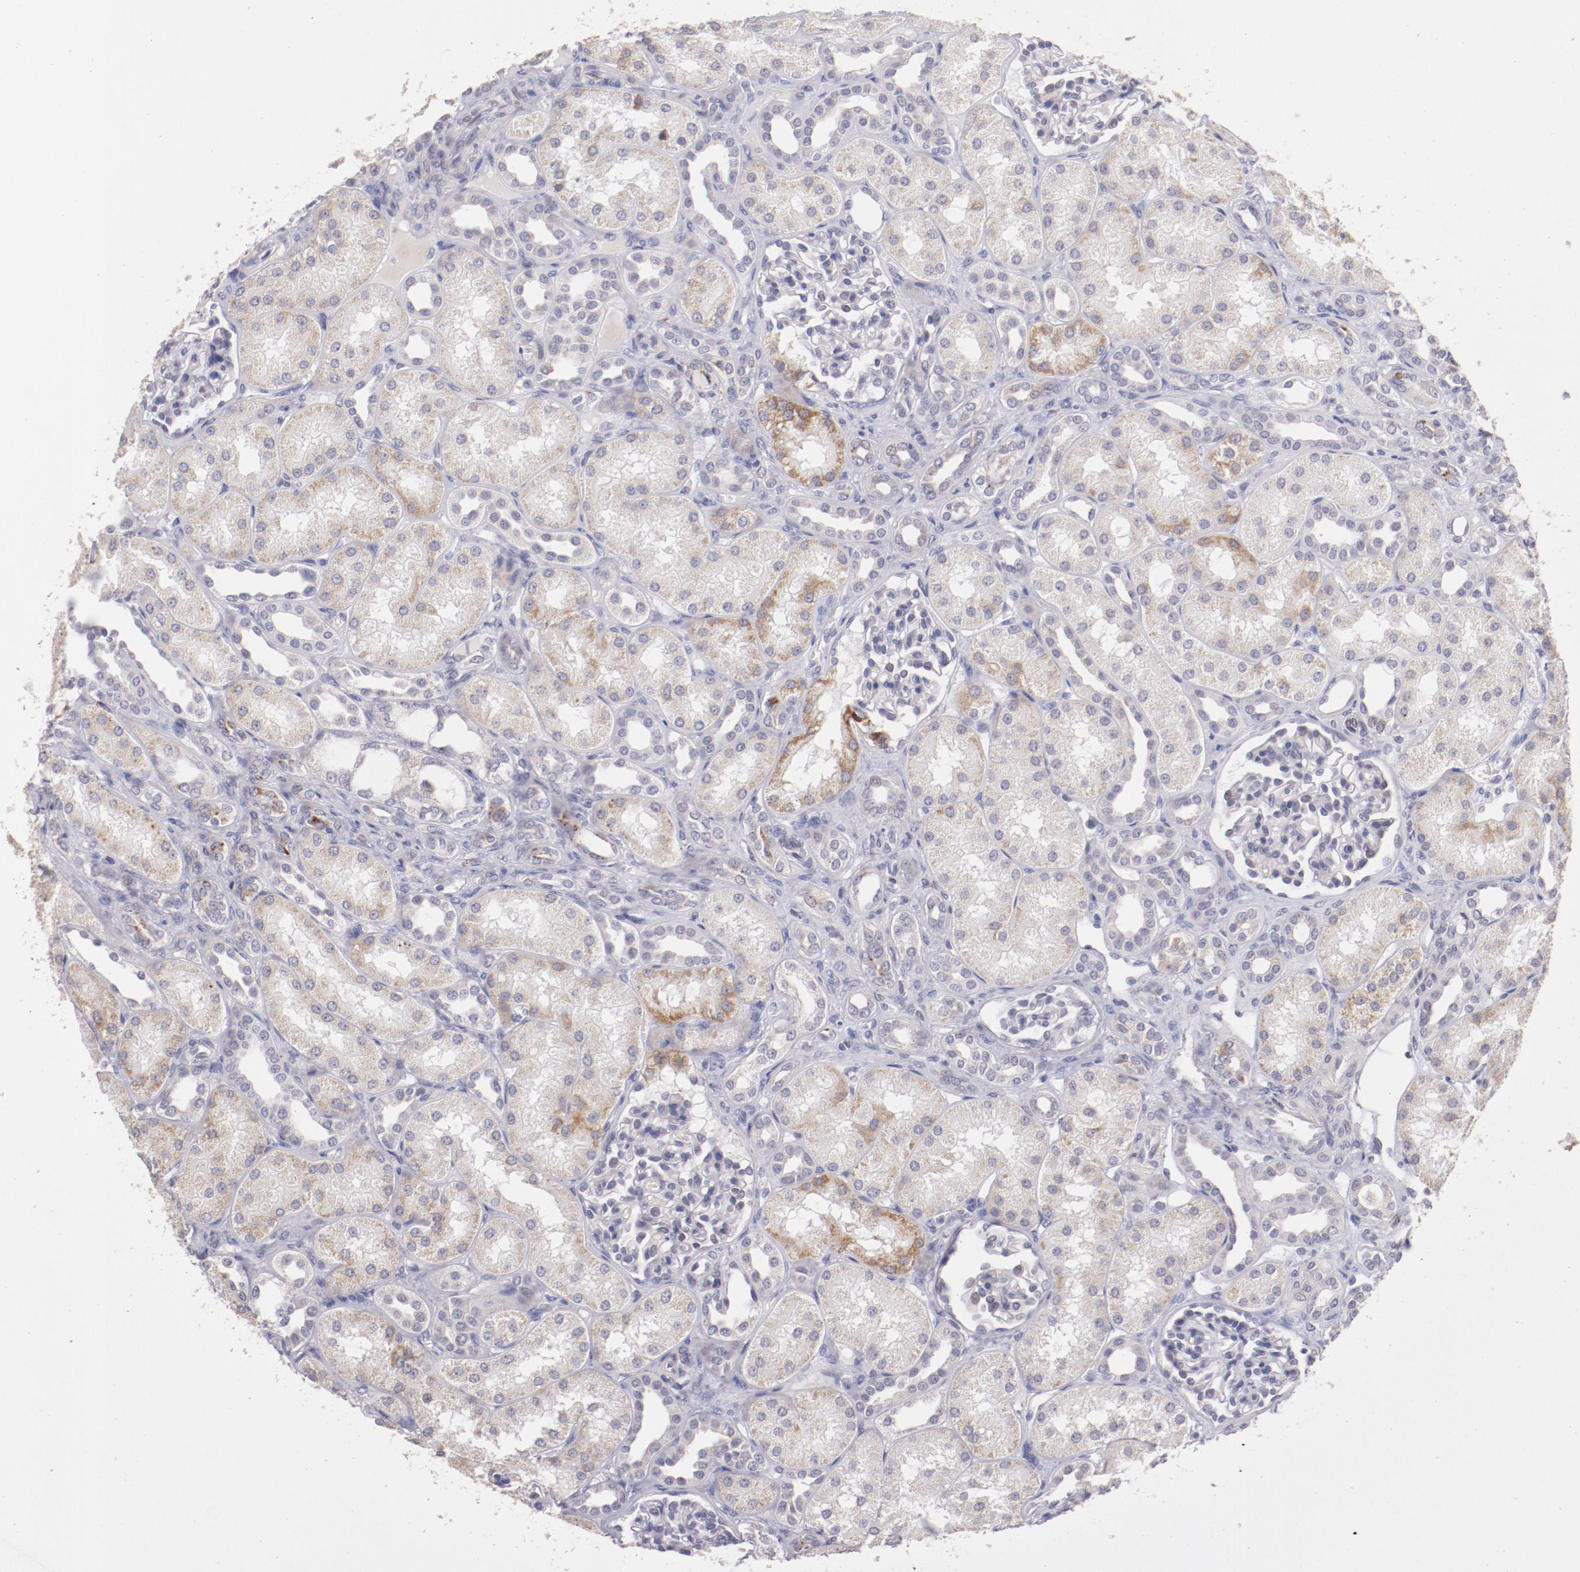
{"staining": {"intensity": "negative", "quantity": "none", "location": "none"}, "tissue": "kidney", "cell_type": "Cells in glomeruli", "image_type": "normal", "snomed": [{"axis": "morphology", "description": "Normal tissue, NOS"}, {"axis": "topography", "description": "Kidney"}], "caption": "Cells in glomeruli show no significant positivity in unremarkable kidney.", "gene": "TRAF3", "patient": {"sex": "male", "age": 7}}